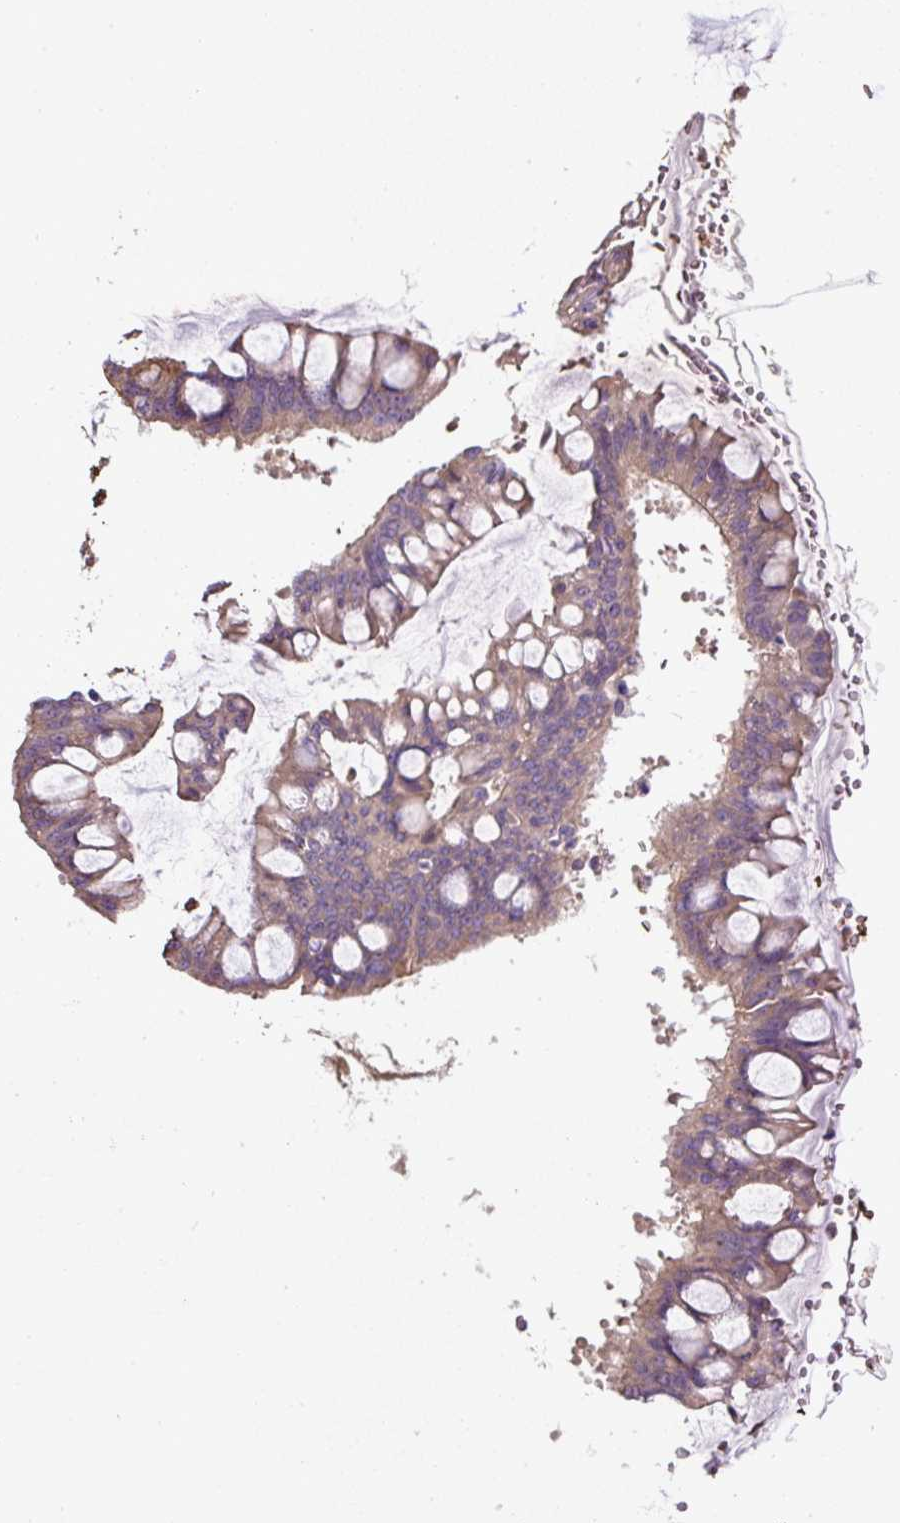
{"staining": {"intensity": "weak", "quantity": ">75%", "location": "cytoplasmic/membranous"}, "tissue": "ovarian cancer", "cell_type": "Tumor cells", "image_type": "cancer", "snomed": [{"axis": "morphology", "description": "Cystadenocarcinoma, mucinous, NOS"}, {"axis": "topography", "description": "Ovary"}], "caption": "Tumor cells demonstrate low levels of weak cytoplasmic/membranous staining in about >75% of cells in ovarian mucinous cystadenocarcinoma.", "gene": "CXCL13", "patient": {"sex": "female", "age": 73}}